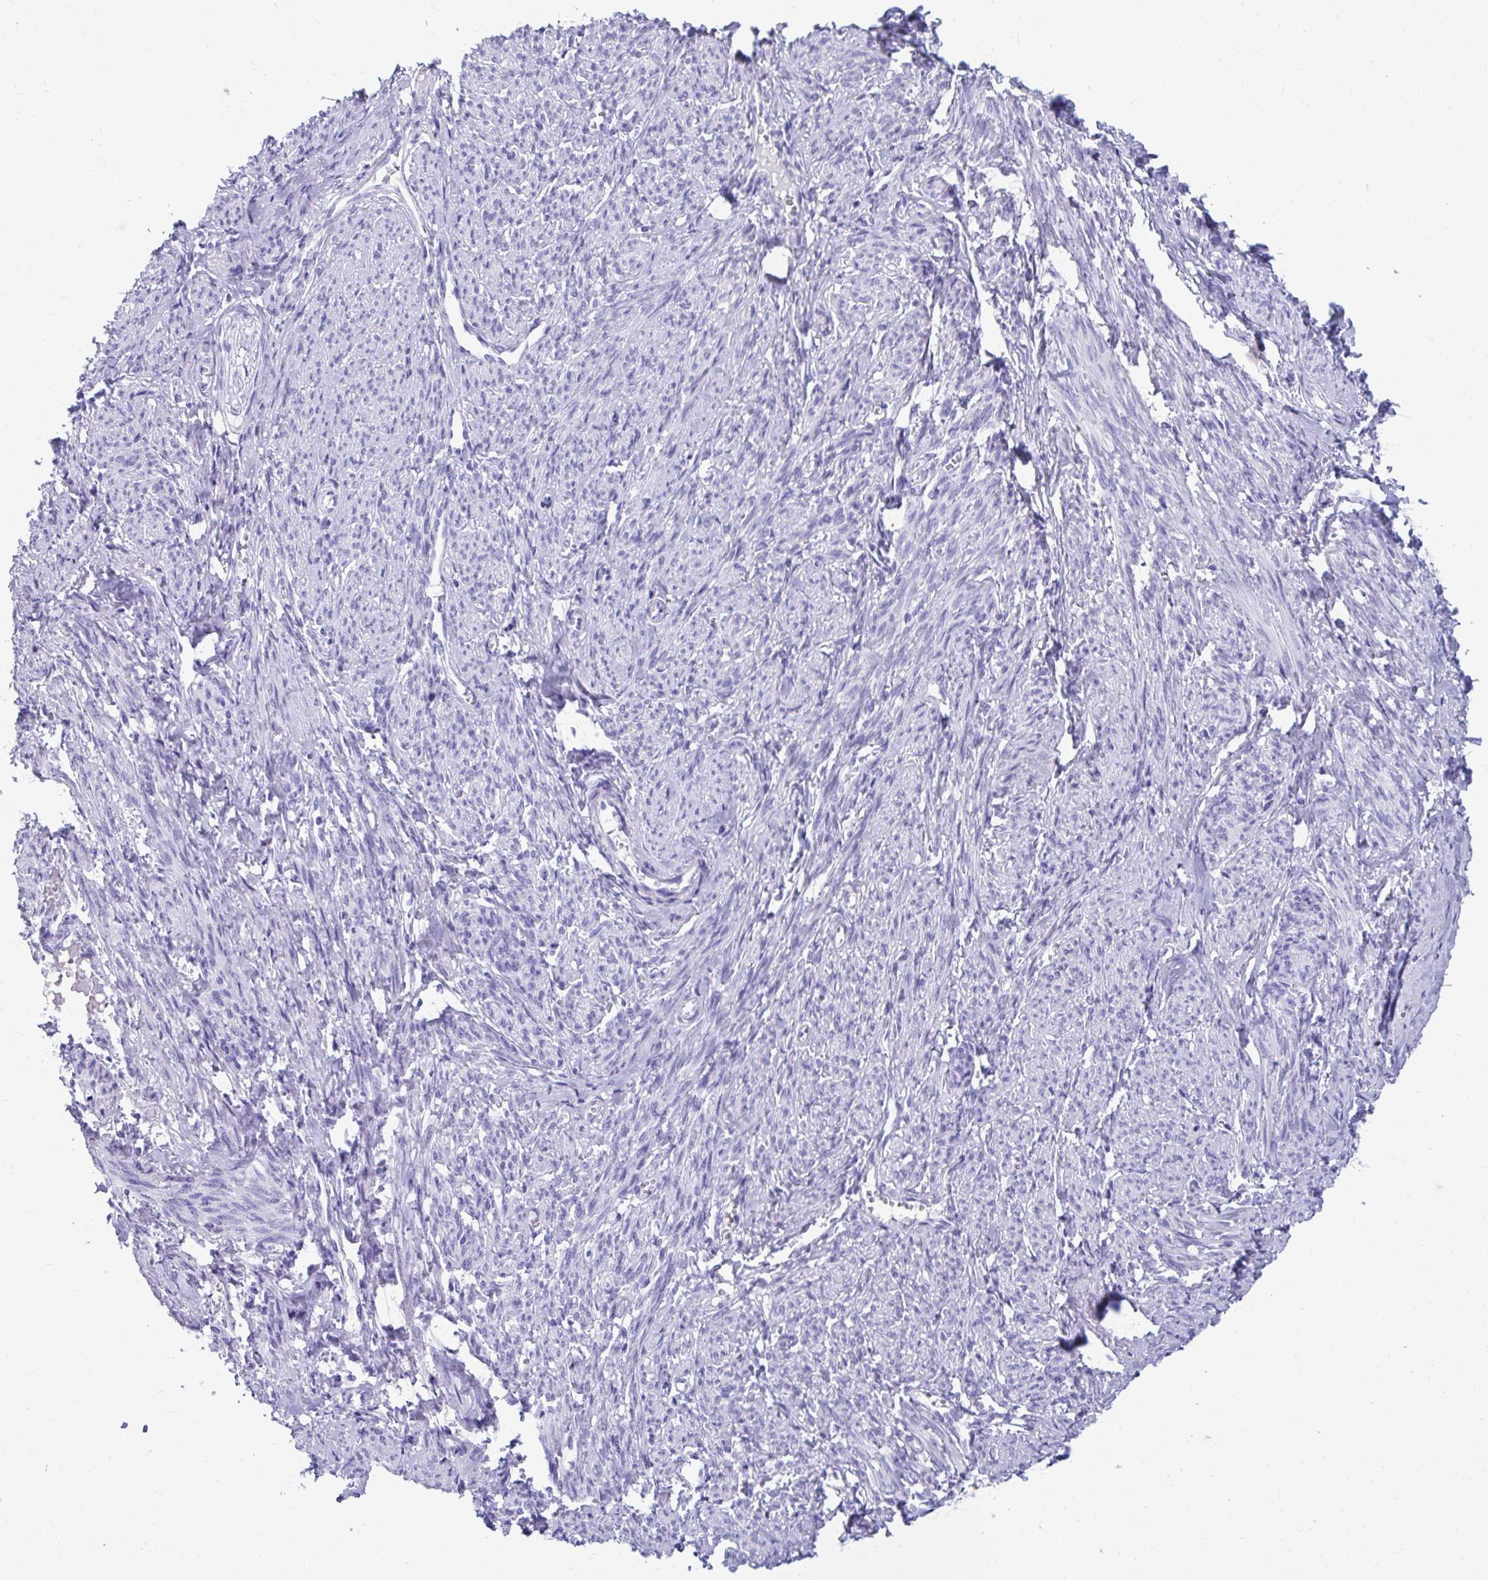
{"staining": {"intensity": "negative", "quantity": "none", "location": "none"}, "tissue": "smooth muscle", "cell_type": "Smooth muscle cells", "image_type": "normal", "snomed": [{"axis": "morphology", "description": "Normal tissue, NOS"}, {"axis": "topography", "description": "Smooth muscle"}], "caption": "Smooth muscle cells are negative for brown protein staining in benign smooth muscle. (DAB immunohistochemistry (IHC), high magnification).", "gene": "DPEP3", "patient": {"sex": "female", "age": 65}}